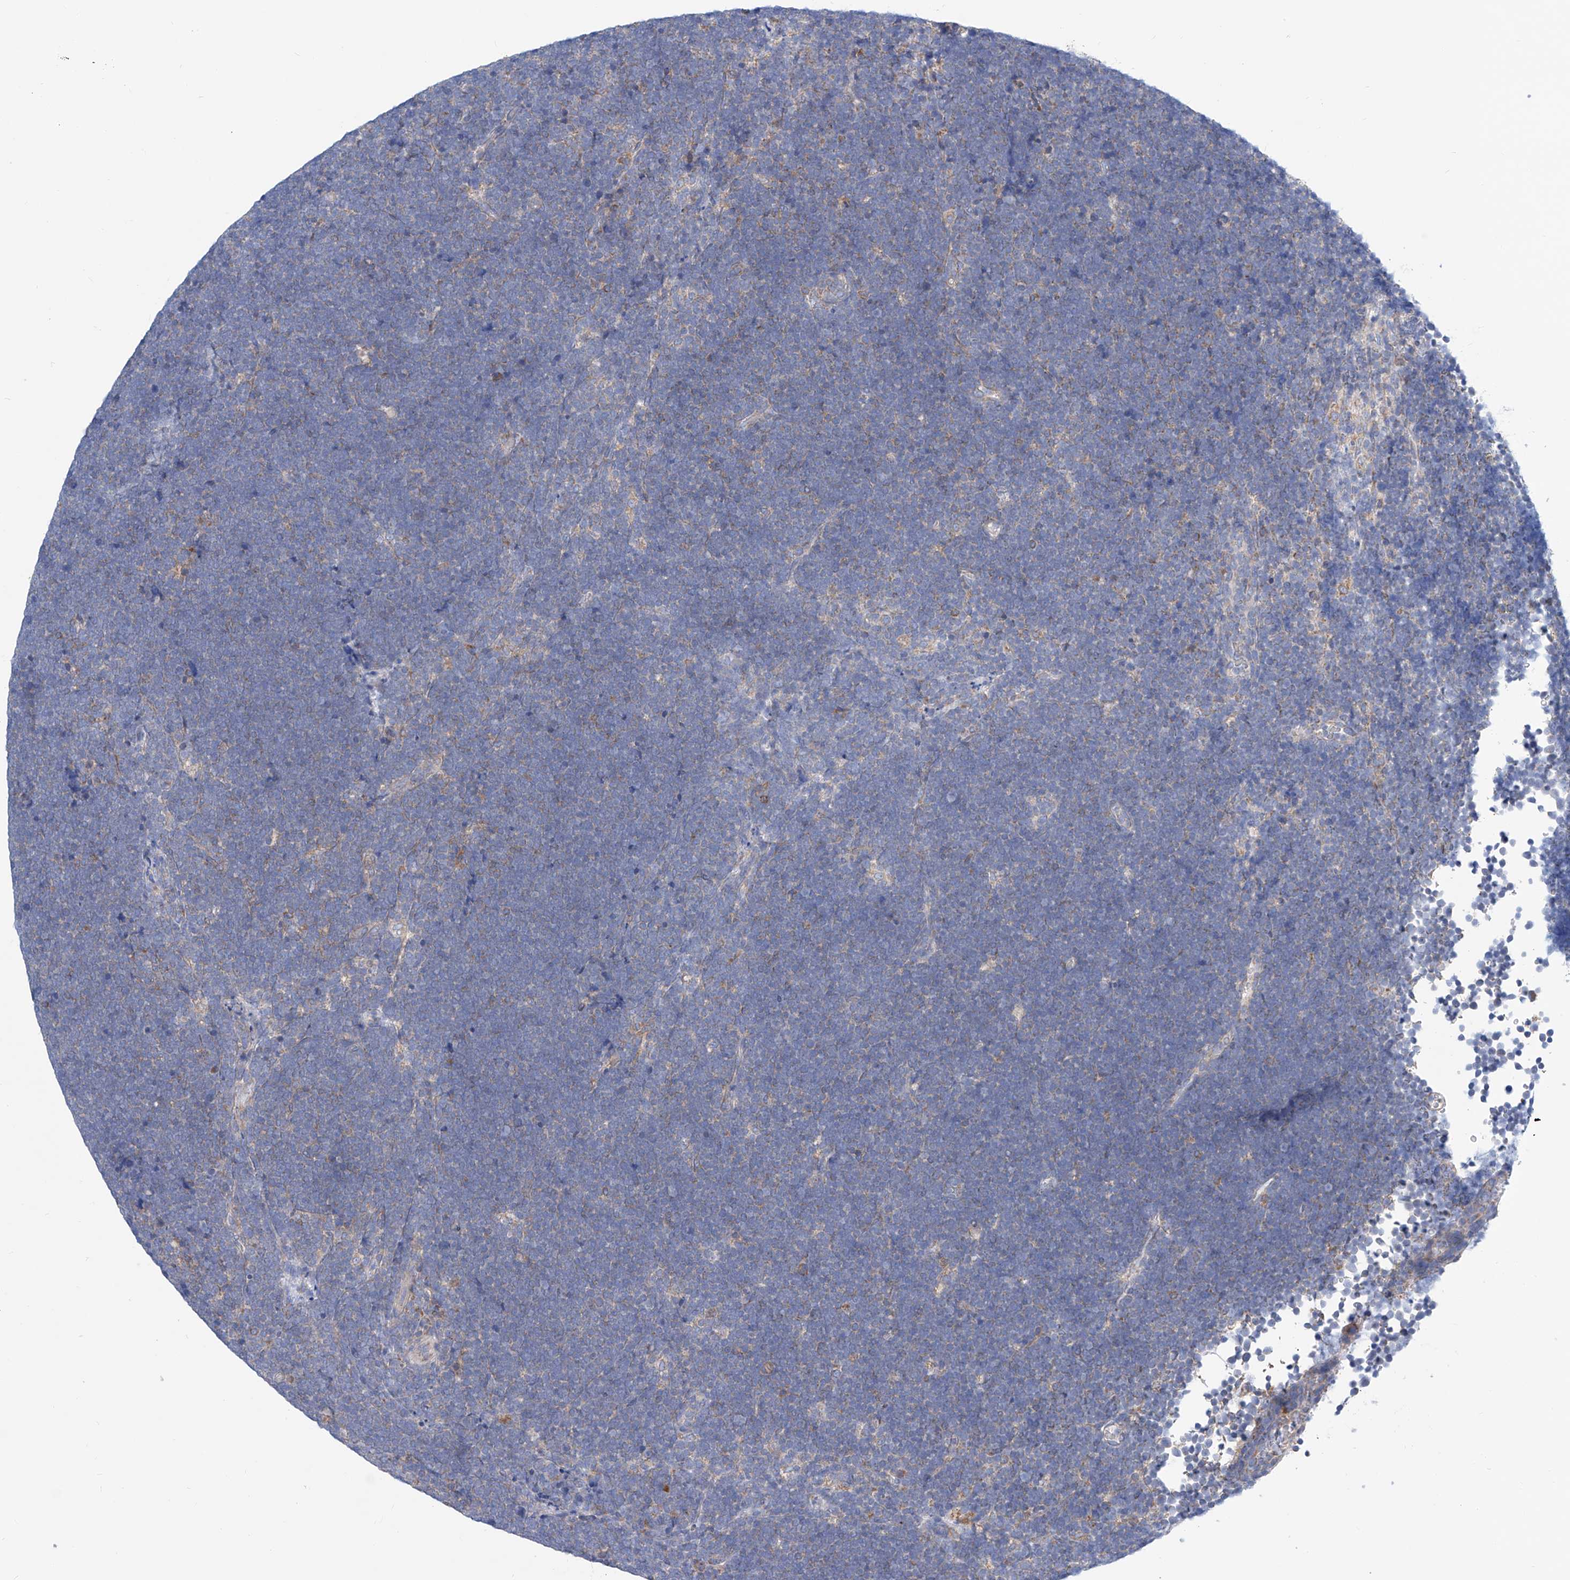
{"staining": {"intensity": "negative", "quantity": "none", "location": "none"}, "tissue": "lymphoma", "cell_type": "Tumor cells", "image_type": "cancer", "snomed": [{"axis": "morphology", "description": "Malignant lymphoma, non-Hodgkin's type, High grade"}, {"axis": "topography", "description": "Lymph node"}], "caption": "The image exhibits no staining of tumor cells in lymphoma.", "gene": "MAD2L1", "patient": {"sex": "male", "age": 13}}